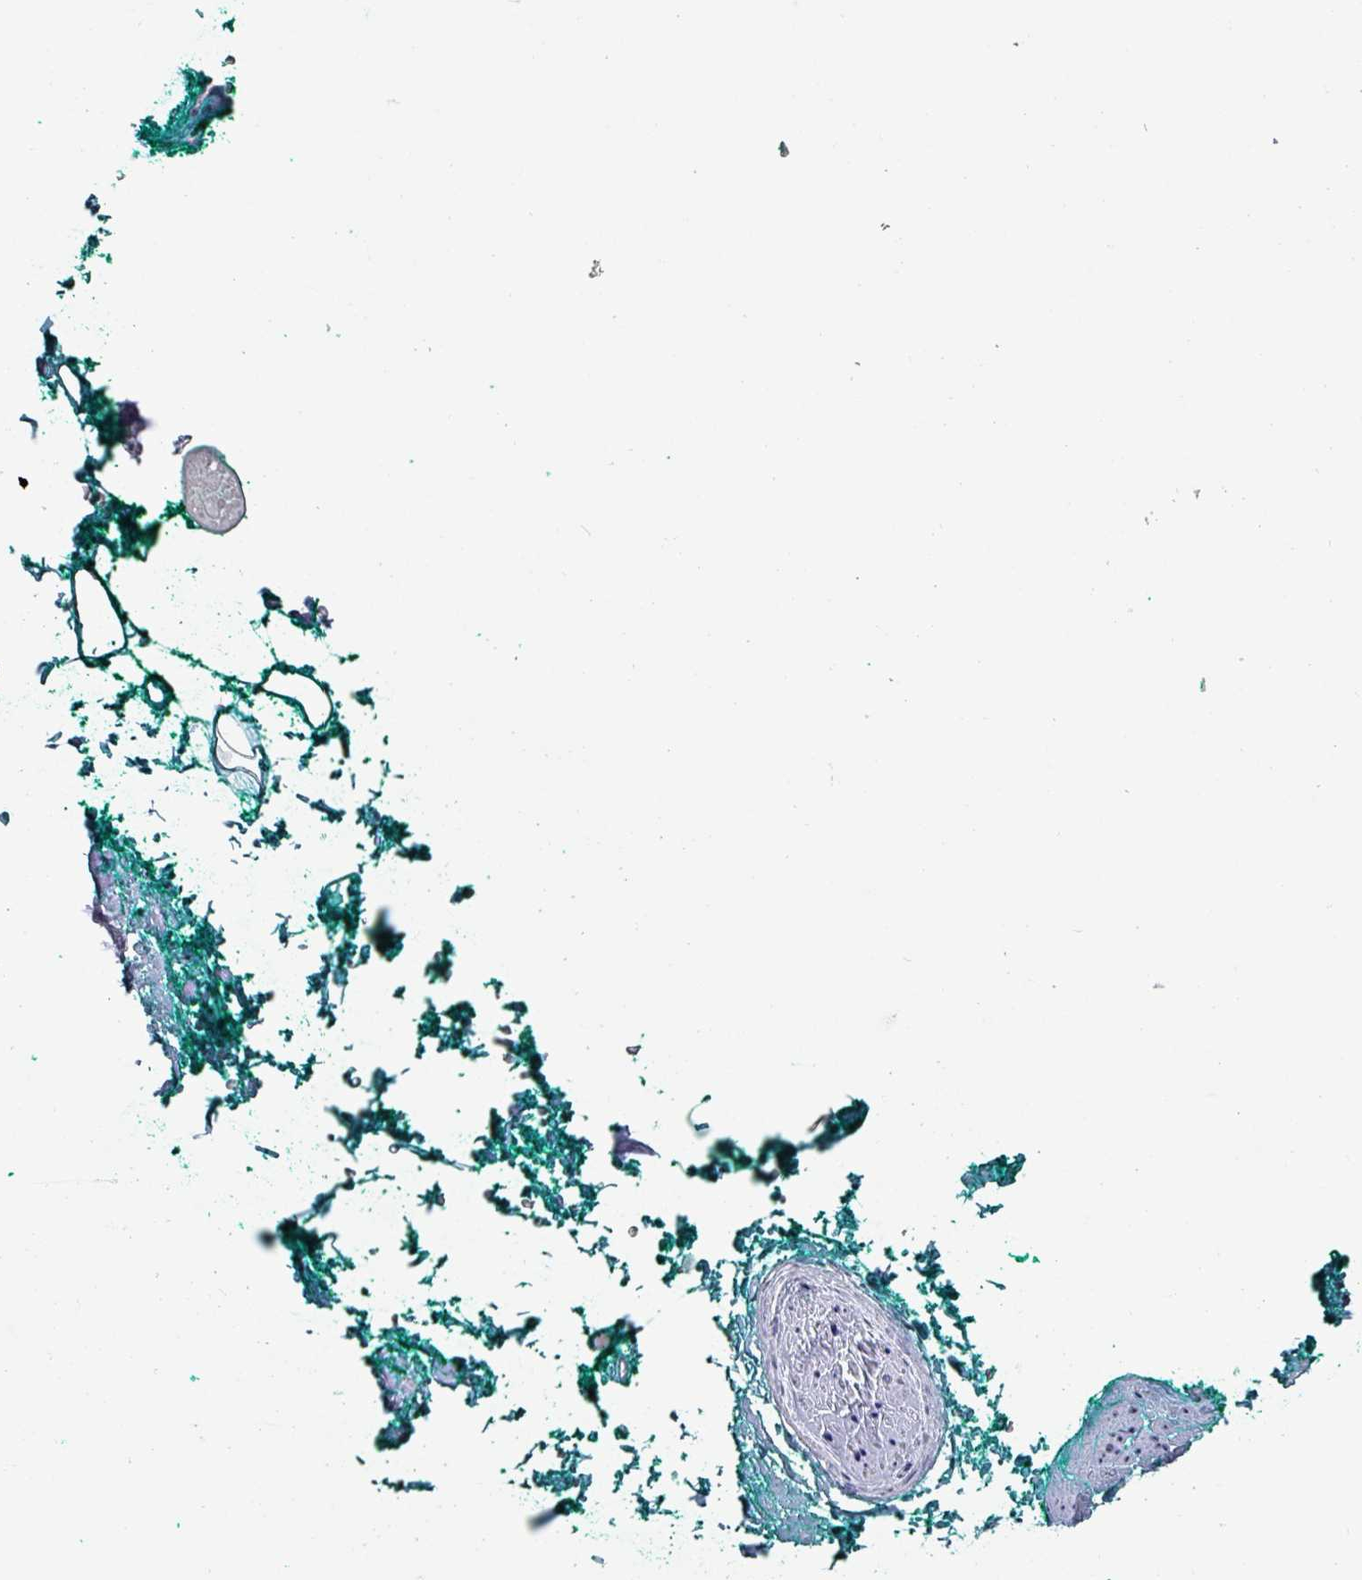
{"staining": {"intensity": "negative", "quantity": "none", "location": "none"}, "tissue": "adipose tissue", "cell_type": "Adipocytes", "image_type": "normal", "snomed": [{"axis": "morphology", "description": "Normal tissue, NOS"}, {"axis": "morphology", "description": "Adenocarcinoma, High grade"}, {"axis": "topography", "description": "Prostate"}, {"axis": "topography", "description": "Peripheral nerve tissue"}], "caption": "A high-resolution histopathology image shows IHC staining of unremarkable adipose tissue, which exhibits no significant positivity in adipocytes.", "gene": "INS", "patient": {"sex": "male", "age": 68}}